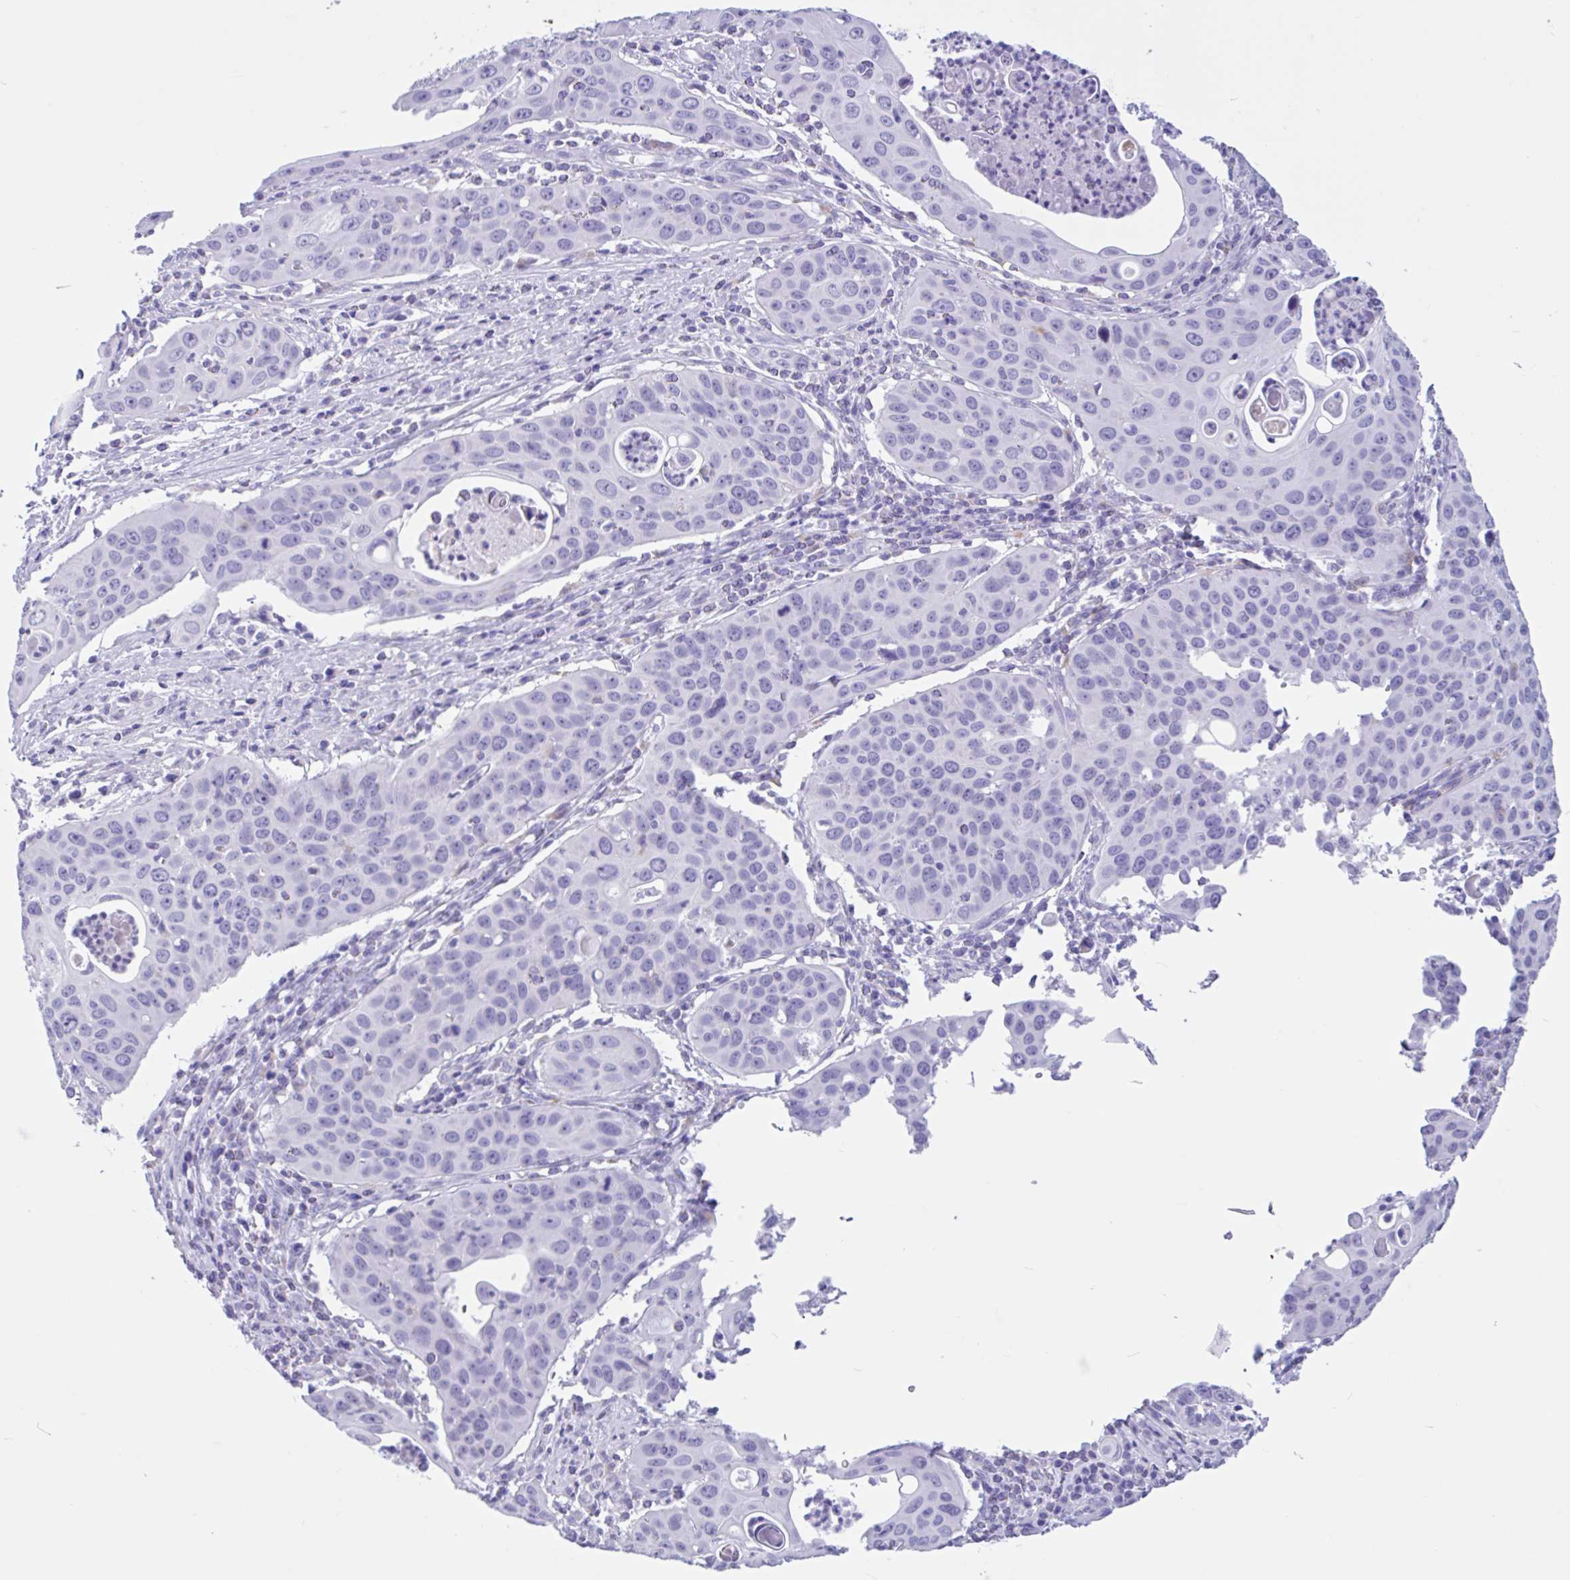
{"staining": {"intensity": "negative", "quantity": "none", "location": "none"}, "tissue": "cervical cancer", "cell_type": "Tumor cells", "image_type": "cancer", "snomed": [{"axis": "morphology", "description": "Squamous cell carcinoma, NOS"}, {"axis": "topography", "description": "Cervix"}], "caption": "A high-resolution micrograph shows immunohistochemistry (IHC) staining of cervical cancer, which displays no significant staining in tumor cells.", "gene": "OR4N4", "patient": {"sex": "female", "age": 36}}